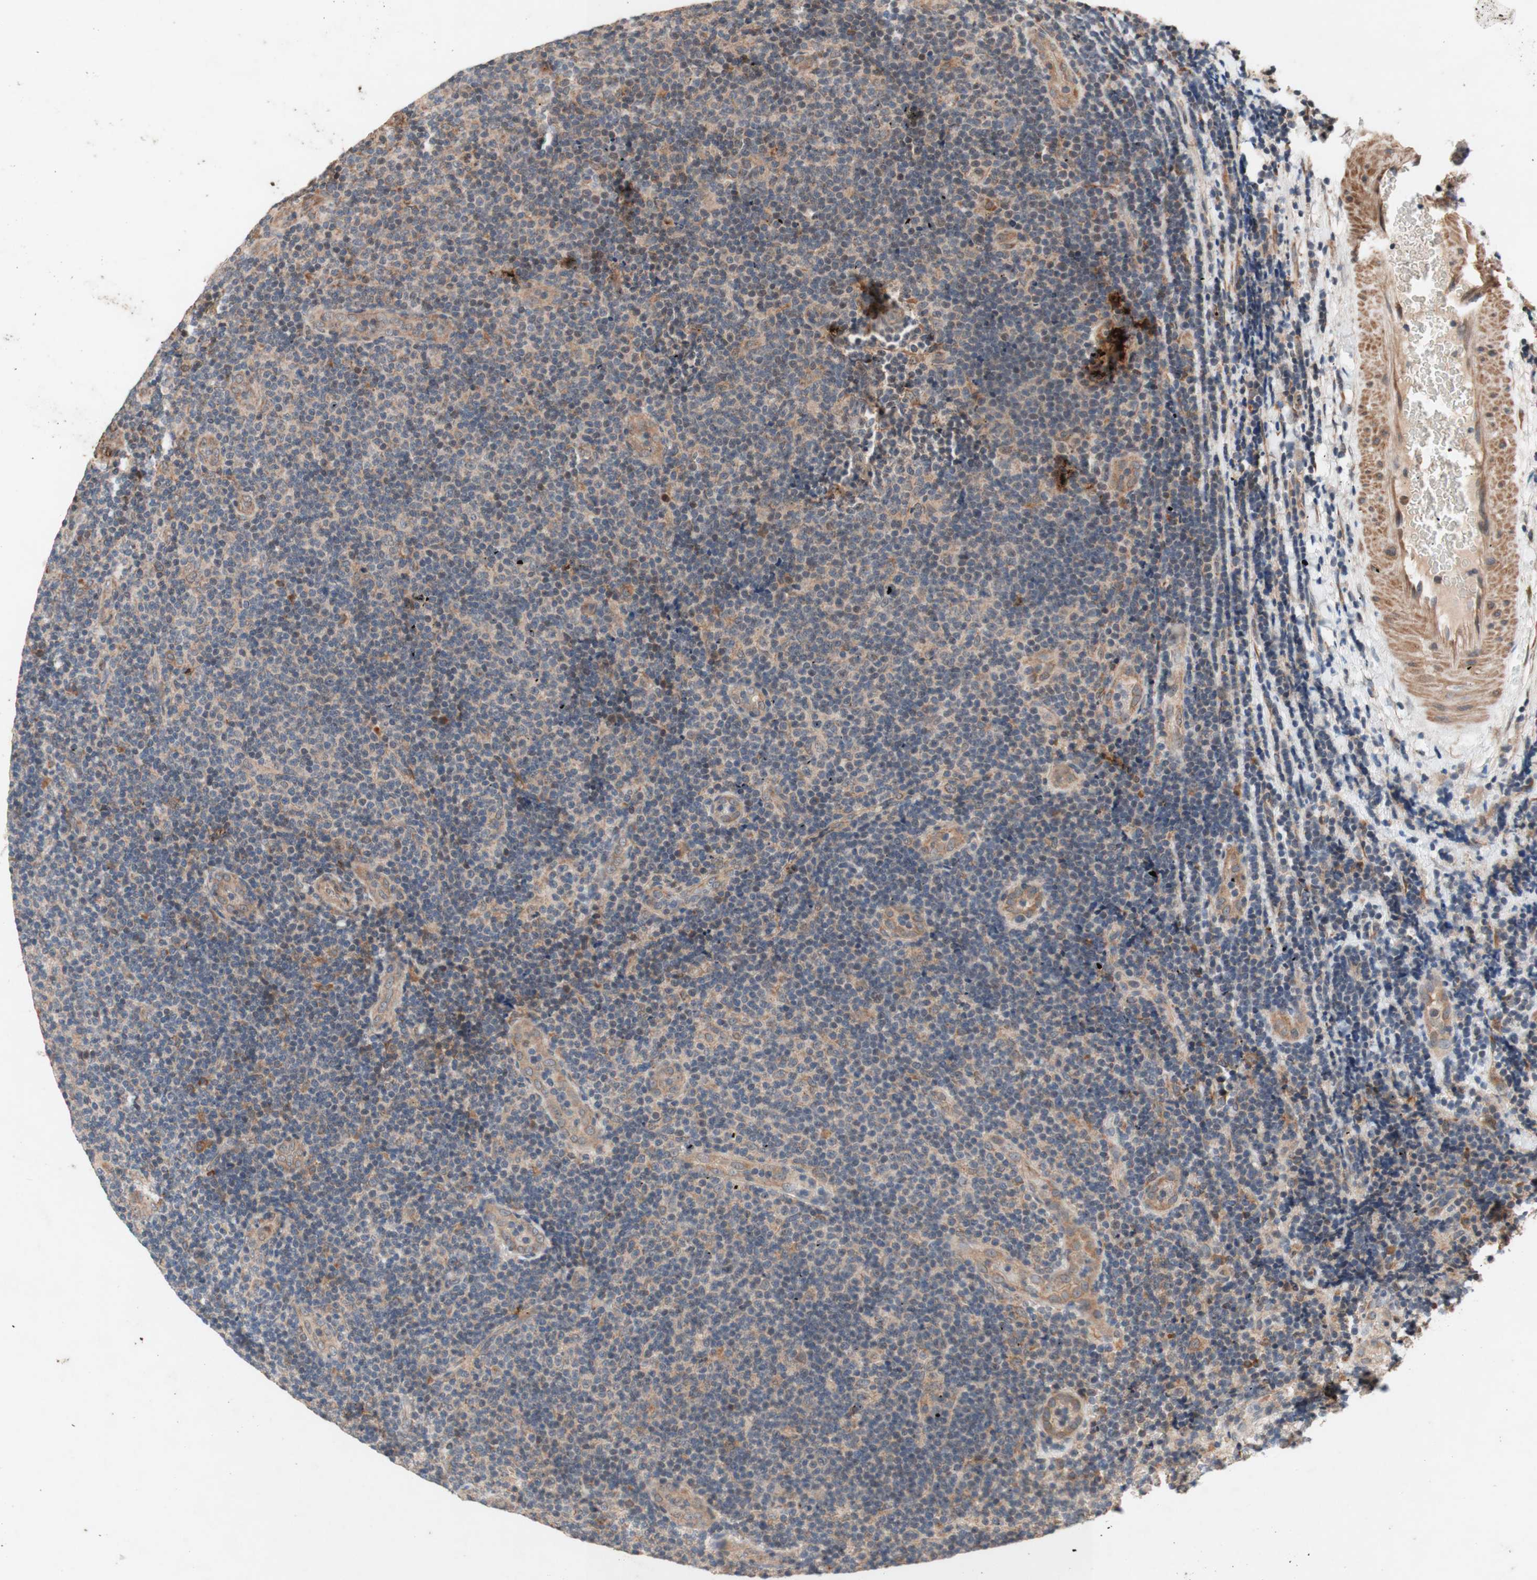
{"staining": {"intensity": "weak", "quantity": ">75%", "location": "cytoplasmic/membranous"}, "tissue": "lymphoma", "cell_type": "Tumor cells", "image_type": "cancer", "snomed": [{"axis": "morphology", "description": "Malignant lymphoma, non-Hodgkin's type, Low grade"}, {"axis": "topography", "description": "Lymph node"}], "caption": "This is a photomicrograph of immunohistochemistry (IHC) staining of lymphoma, which shows weak staining in the cytoplasmic/membranous of tumor cells.", "gene": "DDOST", "patient": {"sex": "male", "age": 83}}